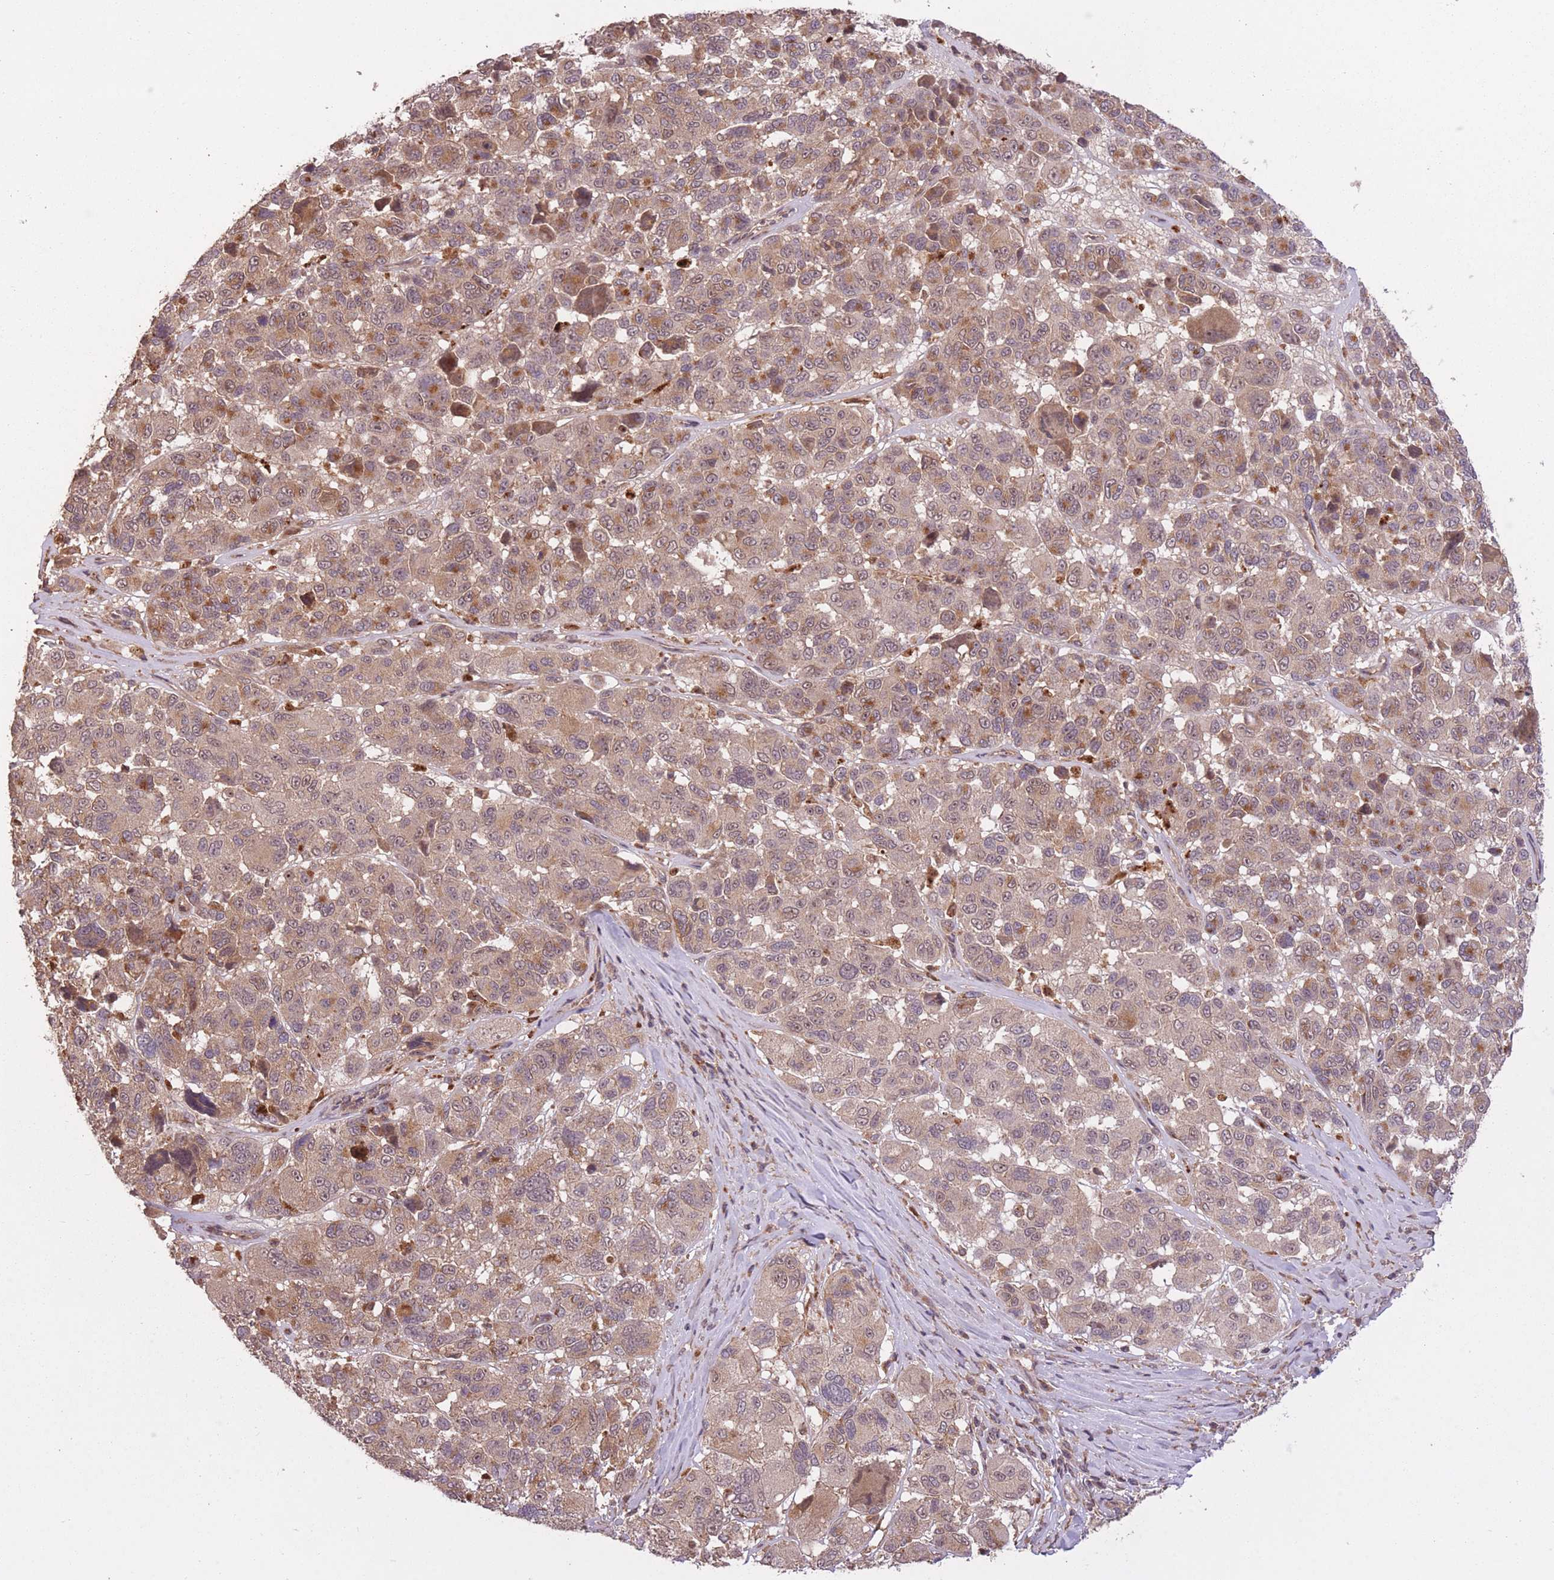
{"staining": {"intensity": "moderate", "quantity": "25%-75%", "location": "cytoplasmic/membranous"}, "tissue": "melanoma", "cell_type": "Tumor cells", "image_type": "cancer", "snomed": [{"axis": "morphology", "description": "Malignant melanoma, NOS"}, {"axis": "topography", "description": "Skin"}], "caption": "Human melanoma stained for a protein (brown) demonstrates moderate cytoplasmic/membranous positive staining in approximately 25%-75% of tumor cells.", "gene": "POLR3F", "patient": {"sex": "female", "age": 66}}